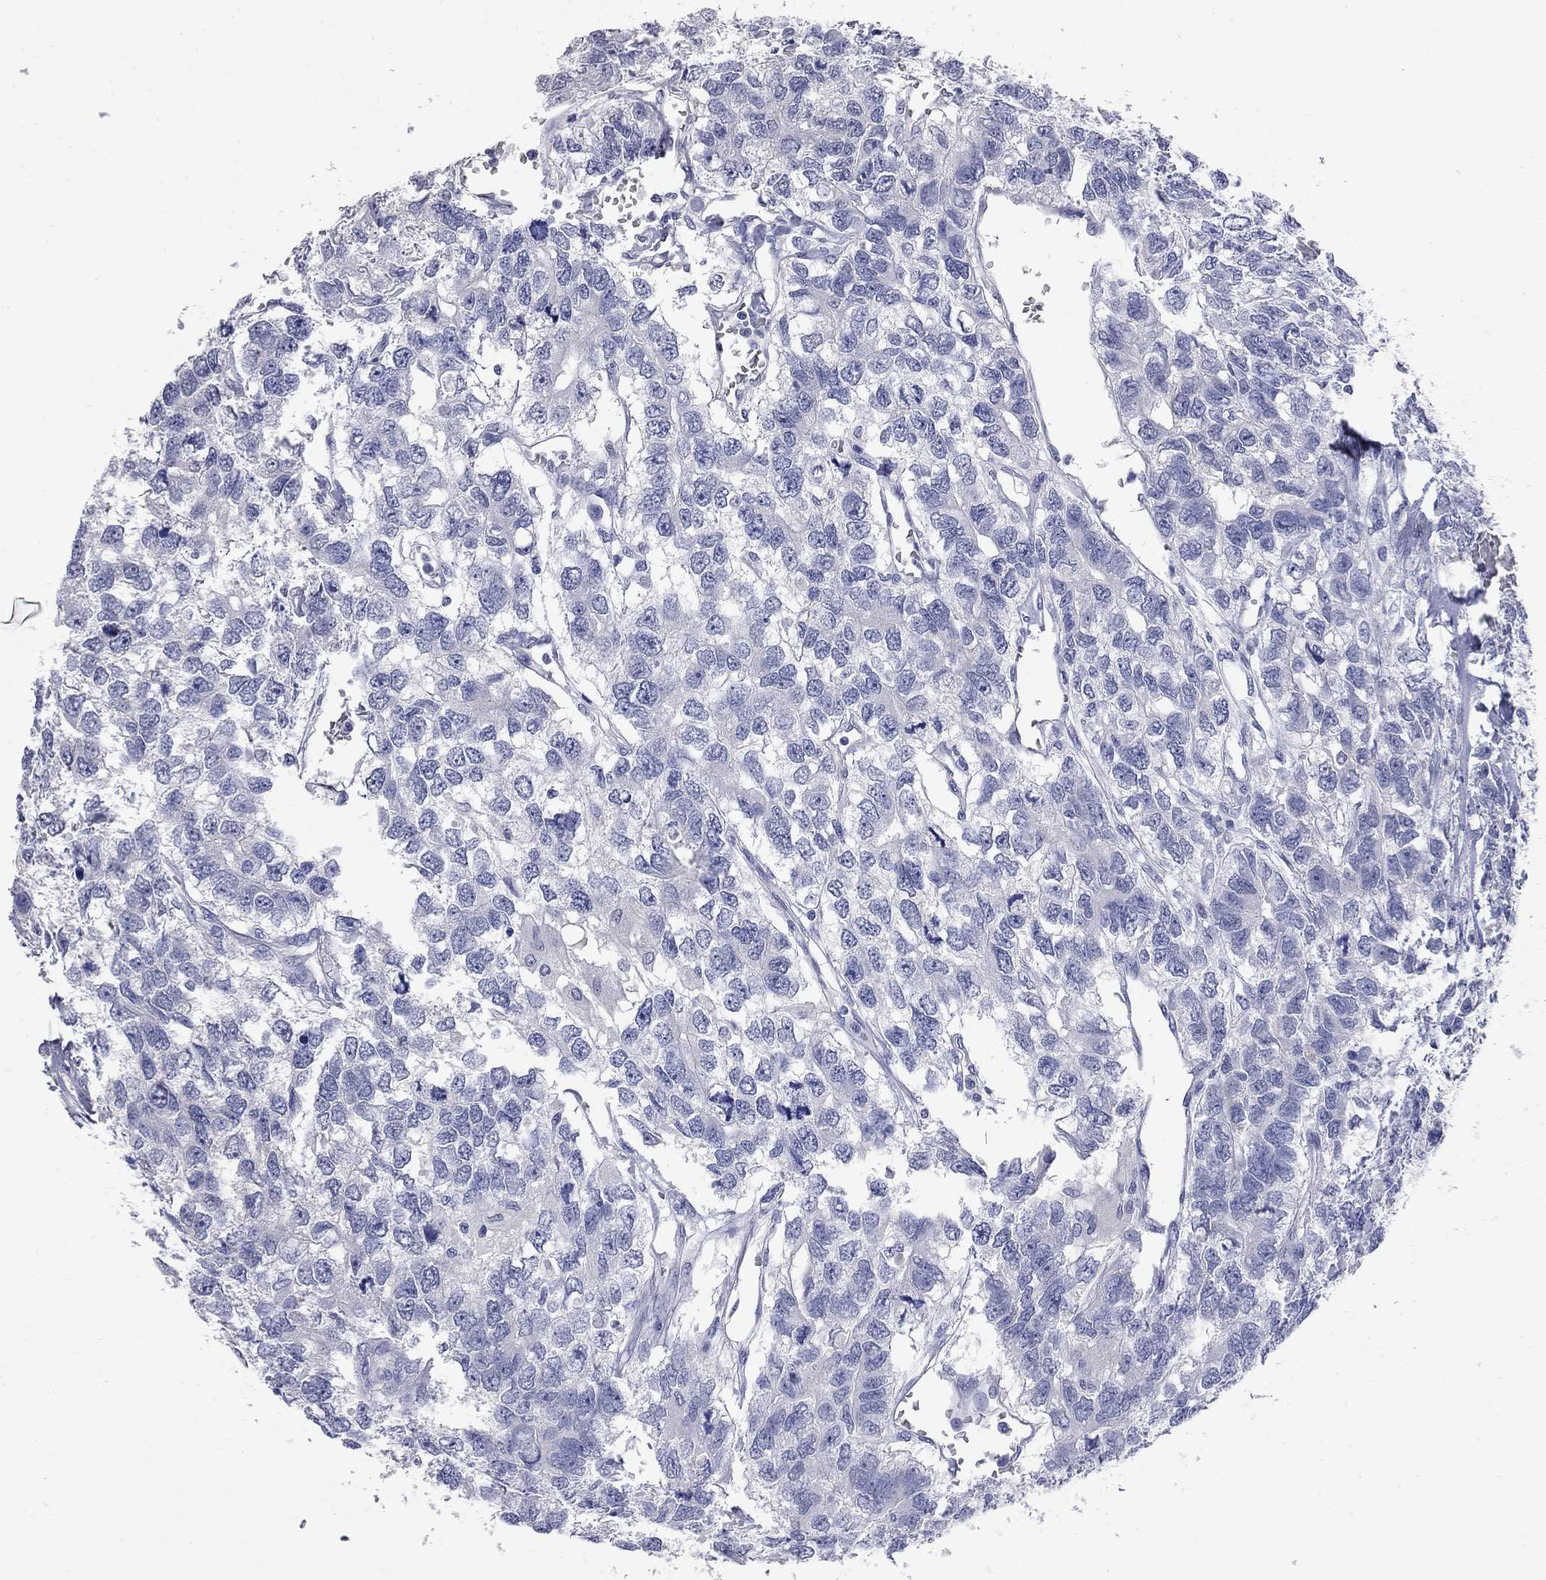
{"staining": {"intensity": "negative", "quantity": "none", "location": "none"}, "tissue": "testis cancer", "cell_type": "Tumor cells", "image_type": "cancer", "snomed": [{"axis": "morphology", "description": "Seminoma, NOS"}, {"axis": "topography", "description": "Testis"}], "caption": "A photomicrograph of testis cancer stained for a protein demonstrates no brown staining in tumor cells.", "gene": "FAM221B", "patient": {"sex": "male", "age": 52}}